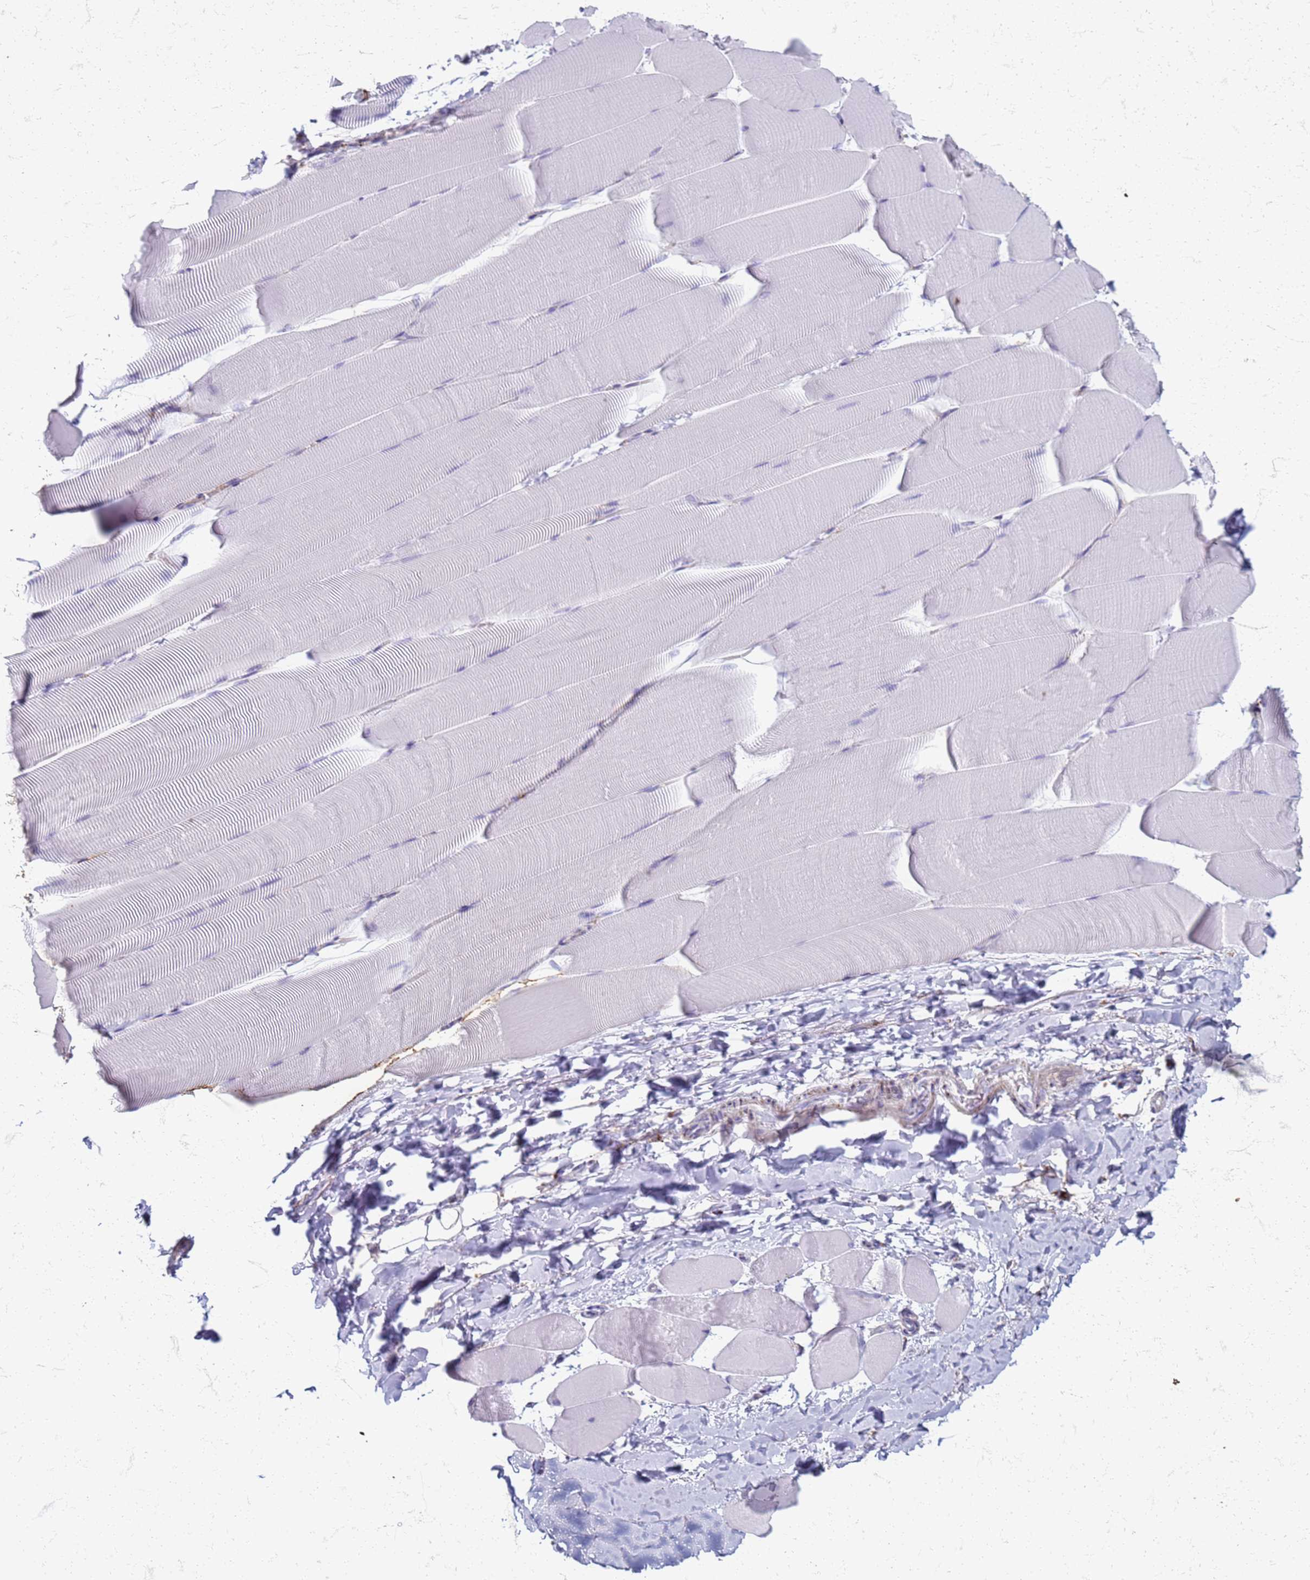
{"staining": {"intensity": "negative", "quantity": "none", "location": "none"}, "tissue": "skeletal muscle", "cell_type": "Myocytes", "image_type": "normal", "snomed": [{"axis": "morphology", "description": "Normal tissue, NOS"}, {"axis": "topography", "description": "Skeletal muscle"}], "caption": "A high-resolution photomicrograph shows immunohistochemistry (IHC) staining of normal skeletal muscle, which exhibits no significant expression in myocytes. The staining is performed using DAB brown chromogen with nuclei counter-stained in using hematoxylin.", "gene": "PDK3", "patient": {"sex": "male", "age": 25}}